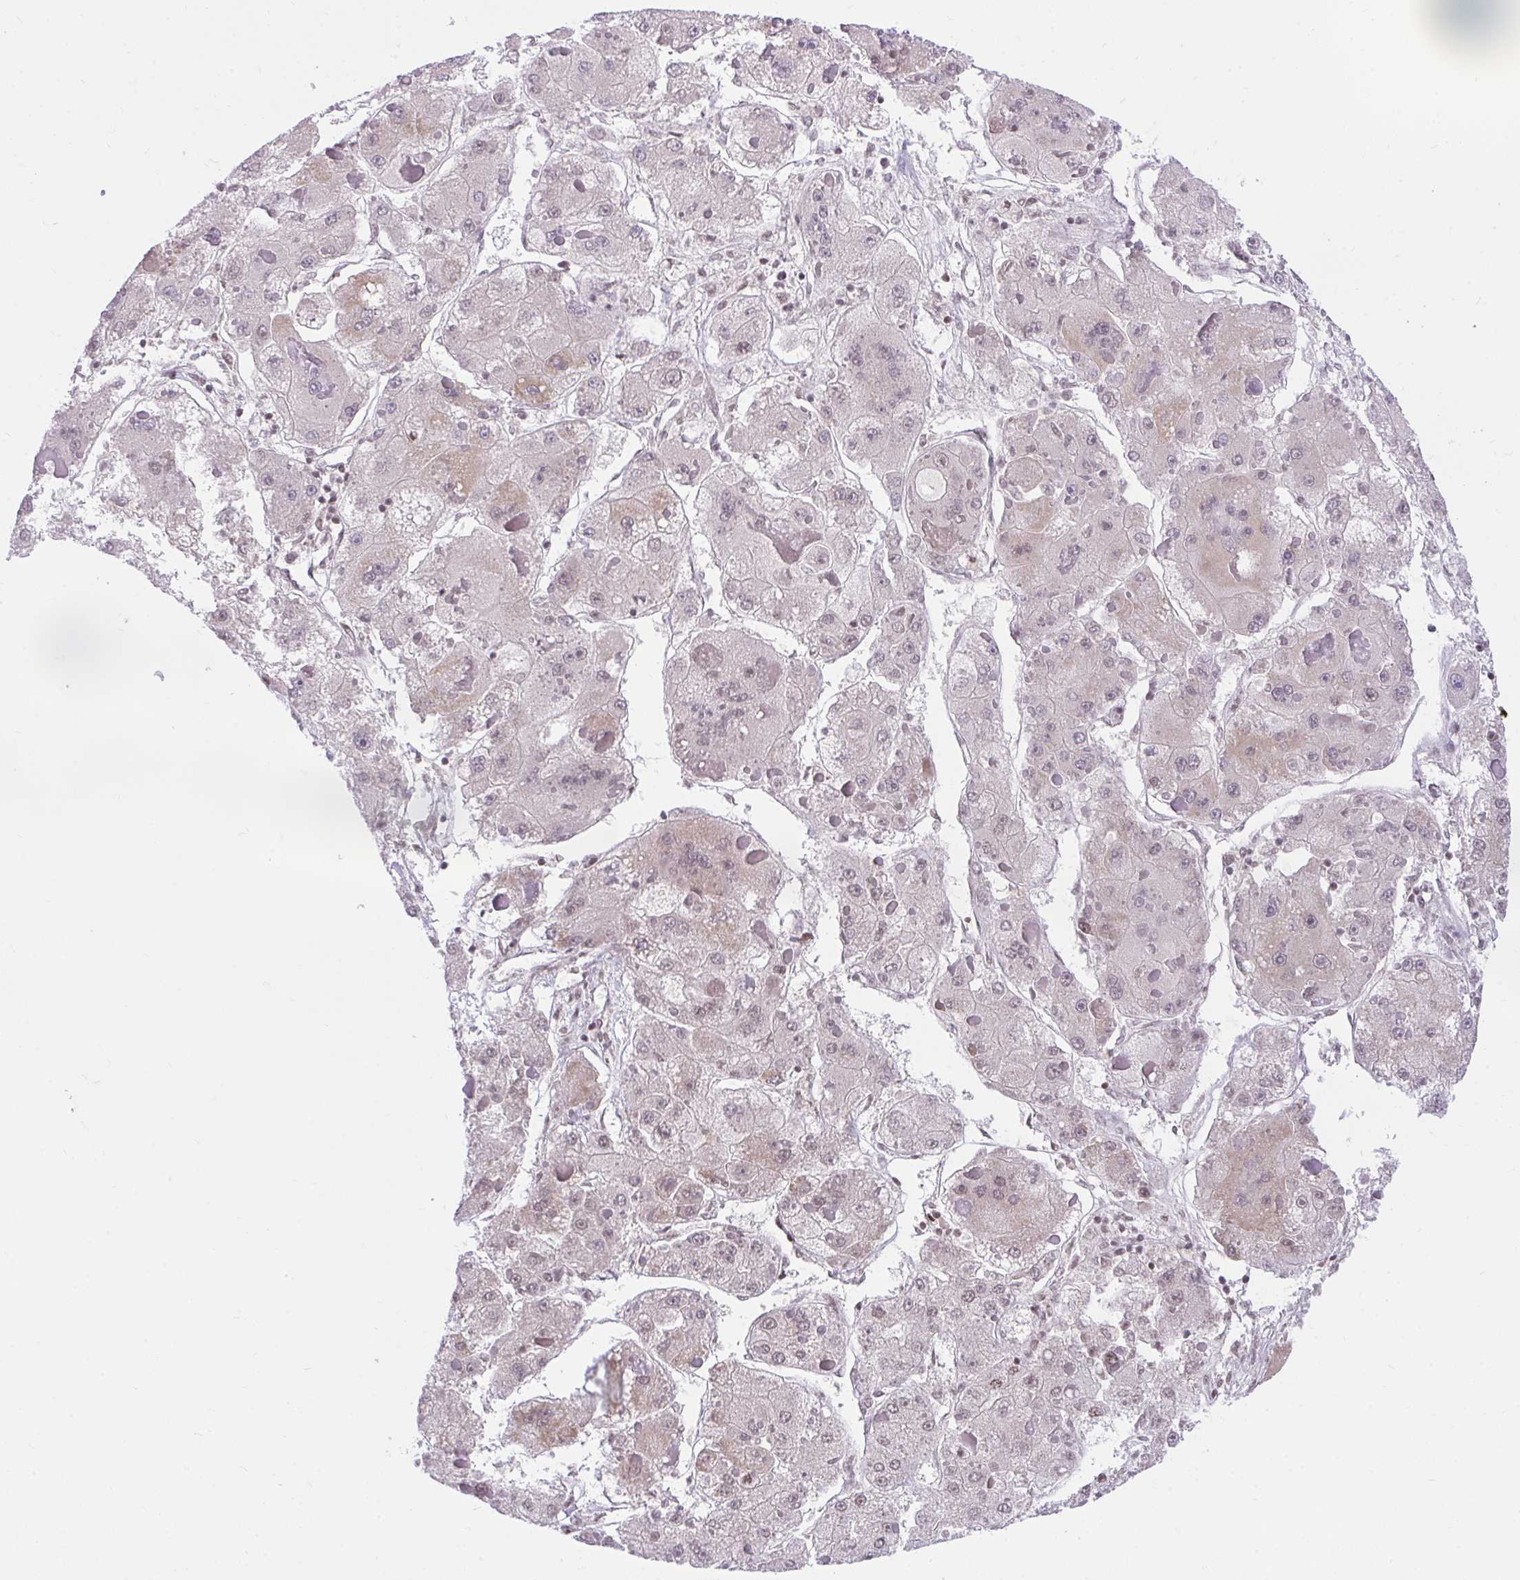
{"staining": {"intensity": "negative", "quantity": "none", "location": "none"}, "tissue": "liver cancer", "cell_type": "Tumor cells", "image_type": "cancer", "snomed": [{"axis": "morphology", "description": "Carcinoma, Hepatocellular, NOS"}, {"axis": "topography", "description": "Liver"}], "caption": "Histopathology image shows no protein staining in tumor cells of hepatocellular carcinoma (liver) tissue.", "gene": "KCNN4", "patient": {"sex": "female", "age": 73}}